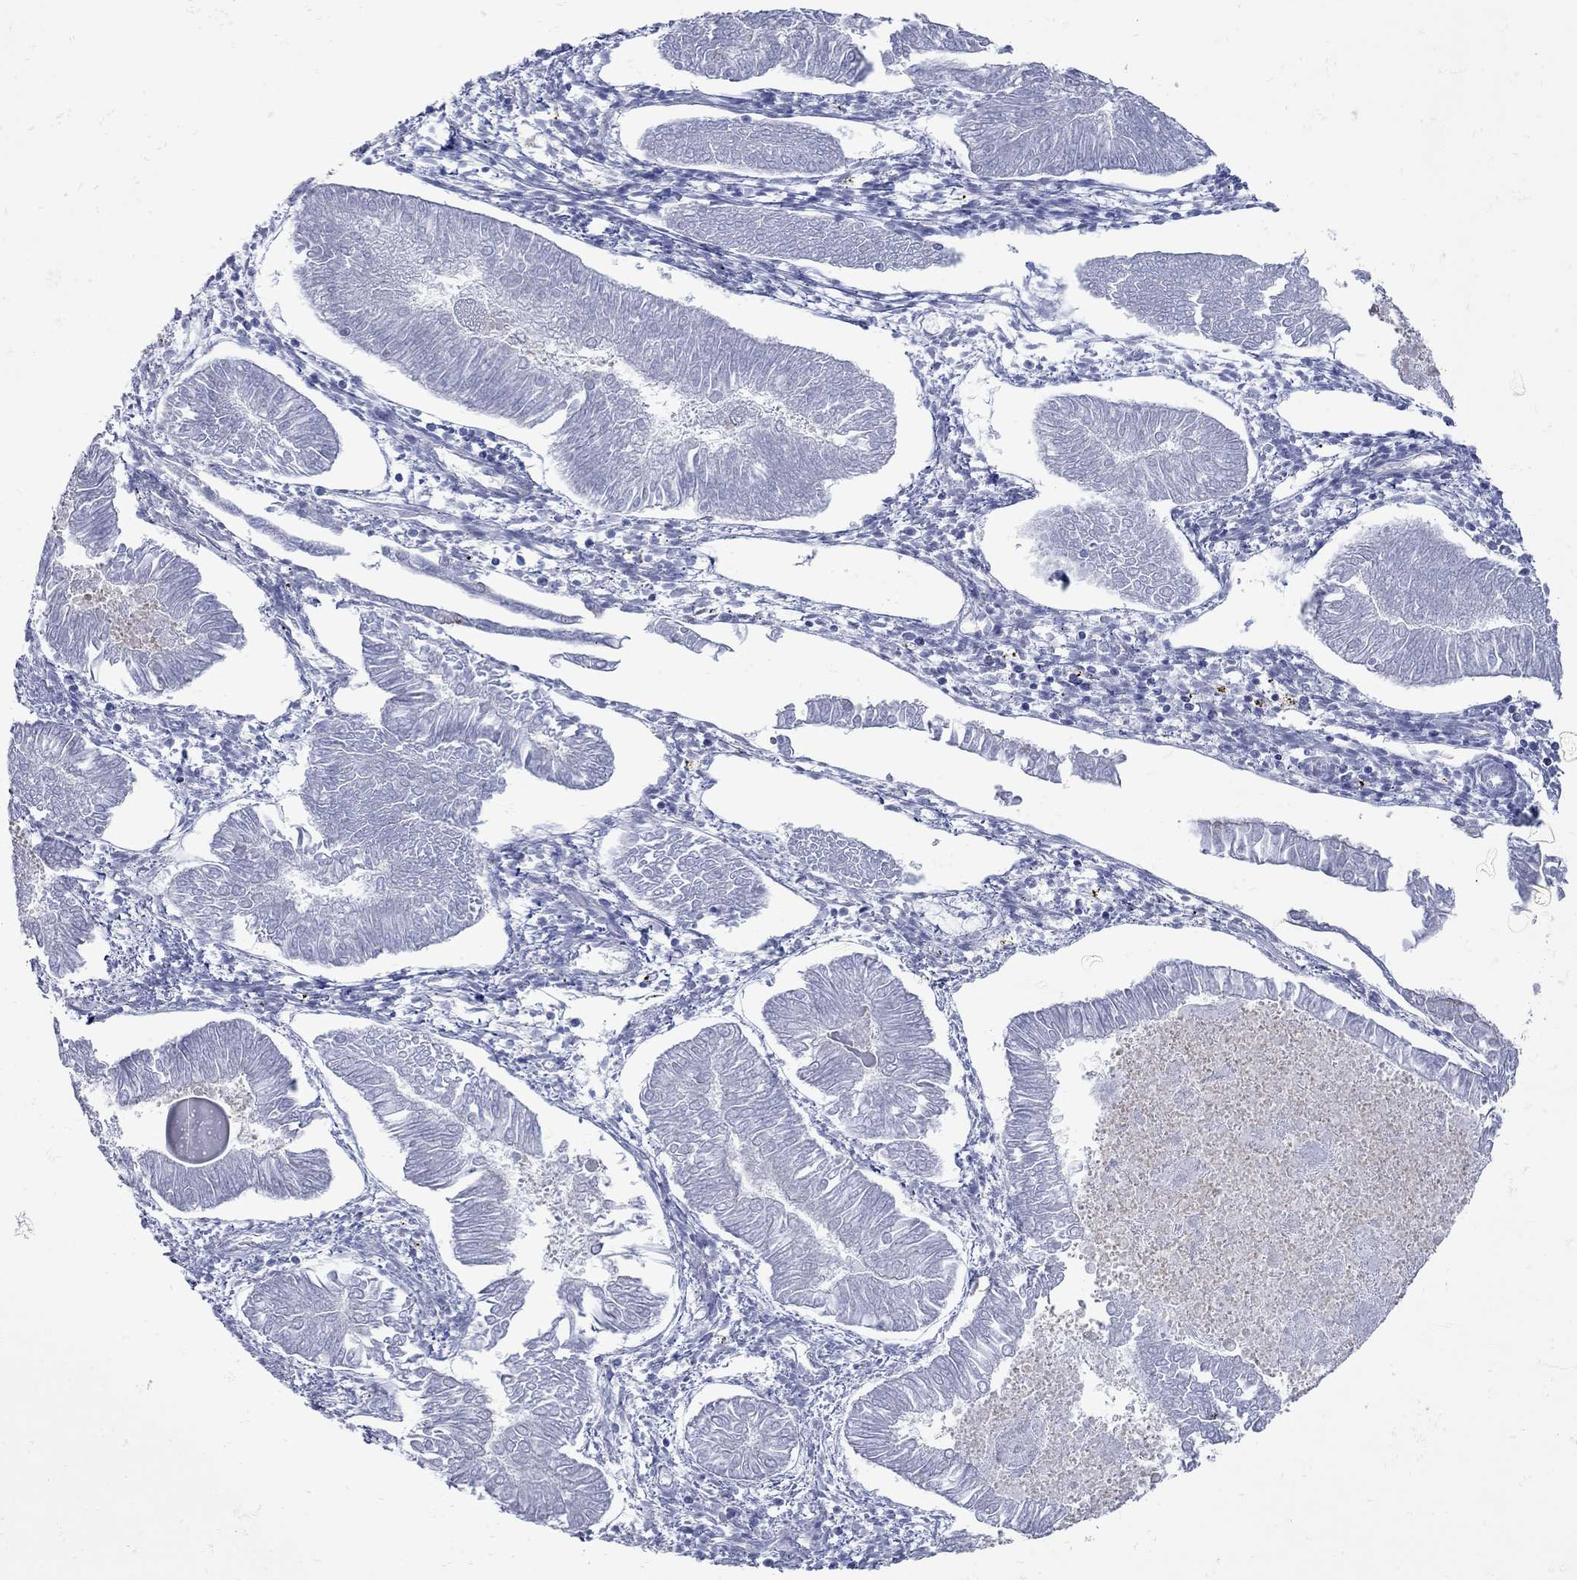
{"staining": {"intensity": "negative", "quantity": "none", "location": "none"}, "tissue": "endometrial cancer", "cell_type": "Tumor cells", "image_type": "cancer", "snomed": [{"axis": "morphology", "description": "Adenocarcinoma, NOS"}, {"axis": "topography", "description": "Endometrium"}], "caption": "Tumor cells are negative for protein expression in human endometrial cancer (adenocarcinoma).", "gene": "PDZD3", "patient": {"sex": "female", "age": 53}}